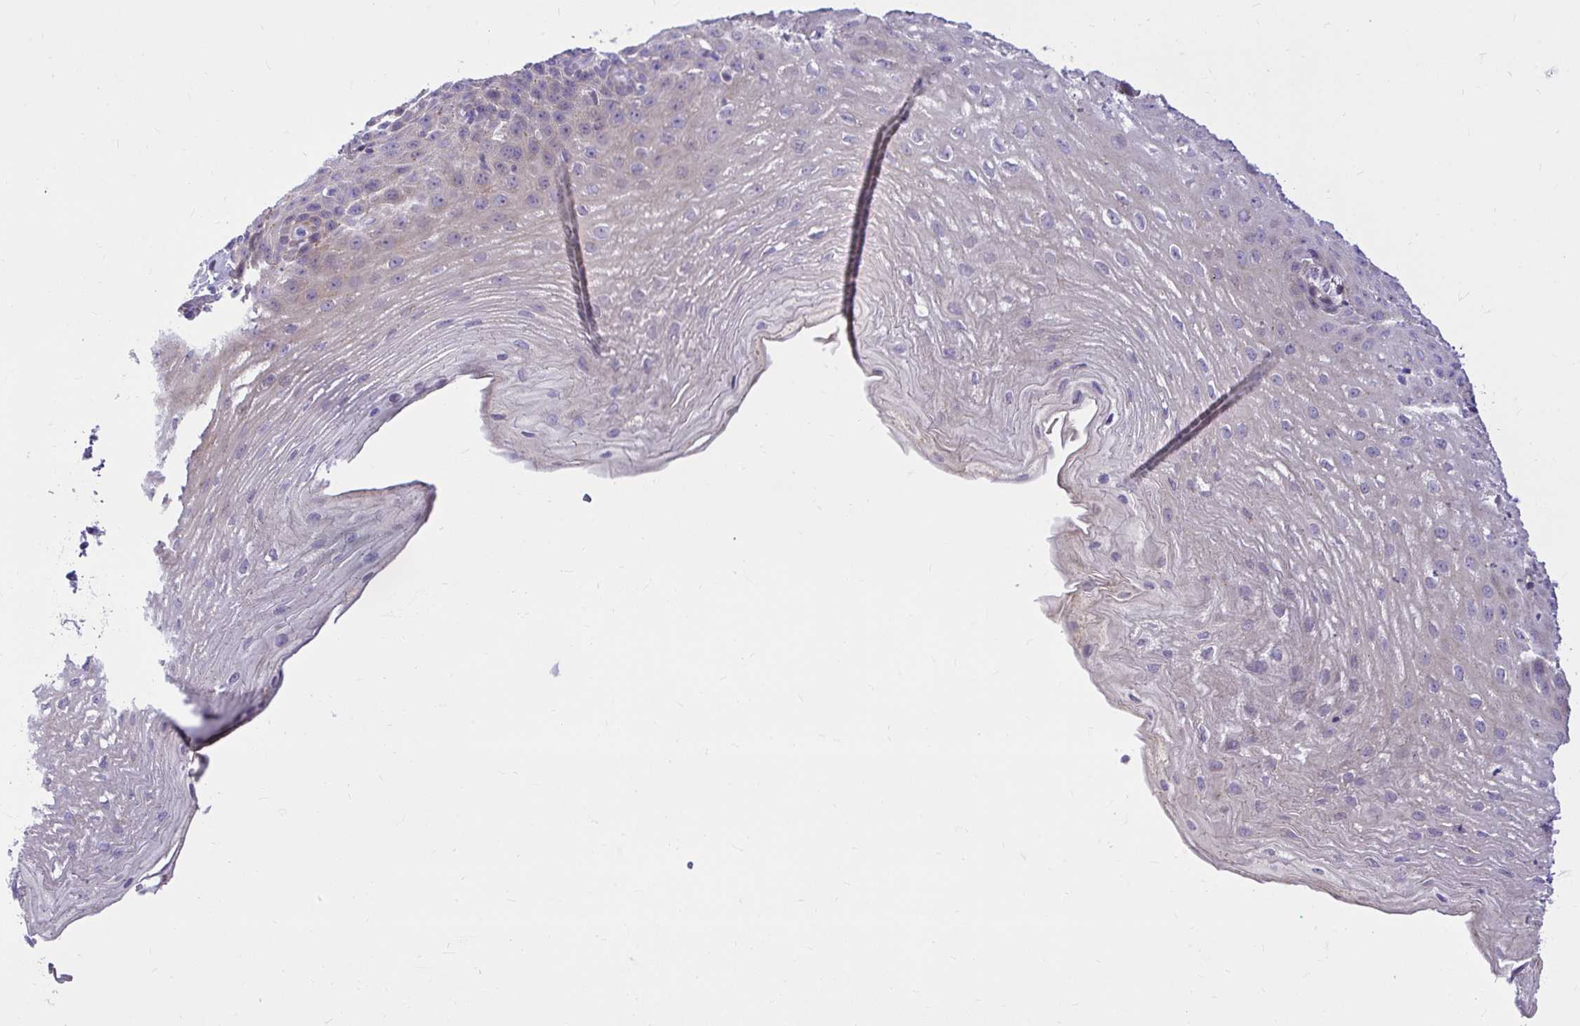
{"staining": {"intensity": "weak", "quantity": "<25%", "location": "cytoplasmic/membranous"}, "tissue": "esophagus", "cell_type": "Squamous epithelial cells", "image_type": "normal", "snomed": [{"axis": "morphology", "description": "Normal tissue, NOS"}, {"axis": "topography", "description": "Esophagus"}], "caption": "Unremarkable esophagus was stained to show a protein in brown. There is no significant expression in squamous epithelial cells. (Stains: DAB (3,3'-diaminobenzidine) immunohistochemistry (IHC) with hematoxylin counter stain, Microscopy: brightfield microscopy at high magnification).", "gene": "PKN3", "patient": {"sex": "female", "age": 81}}